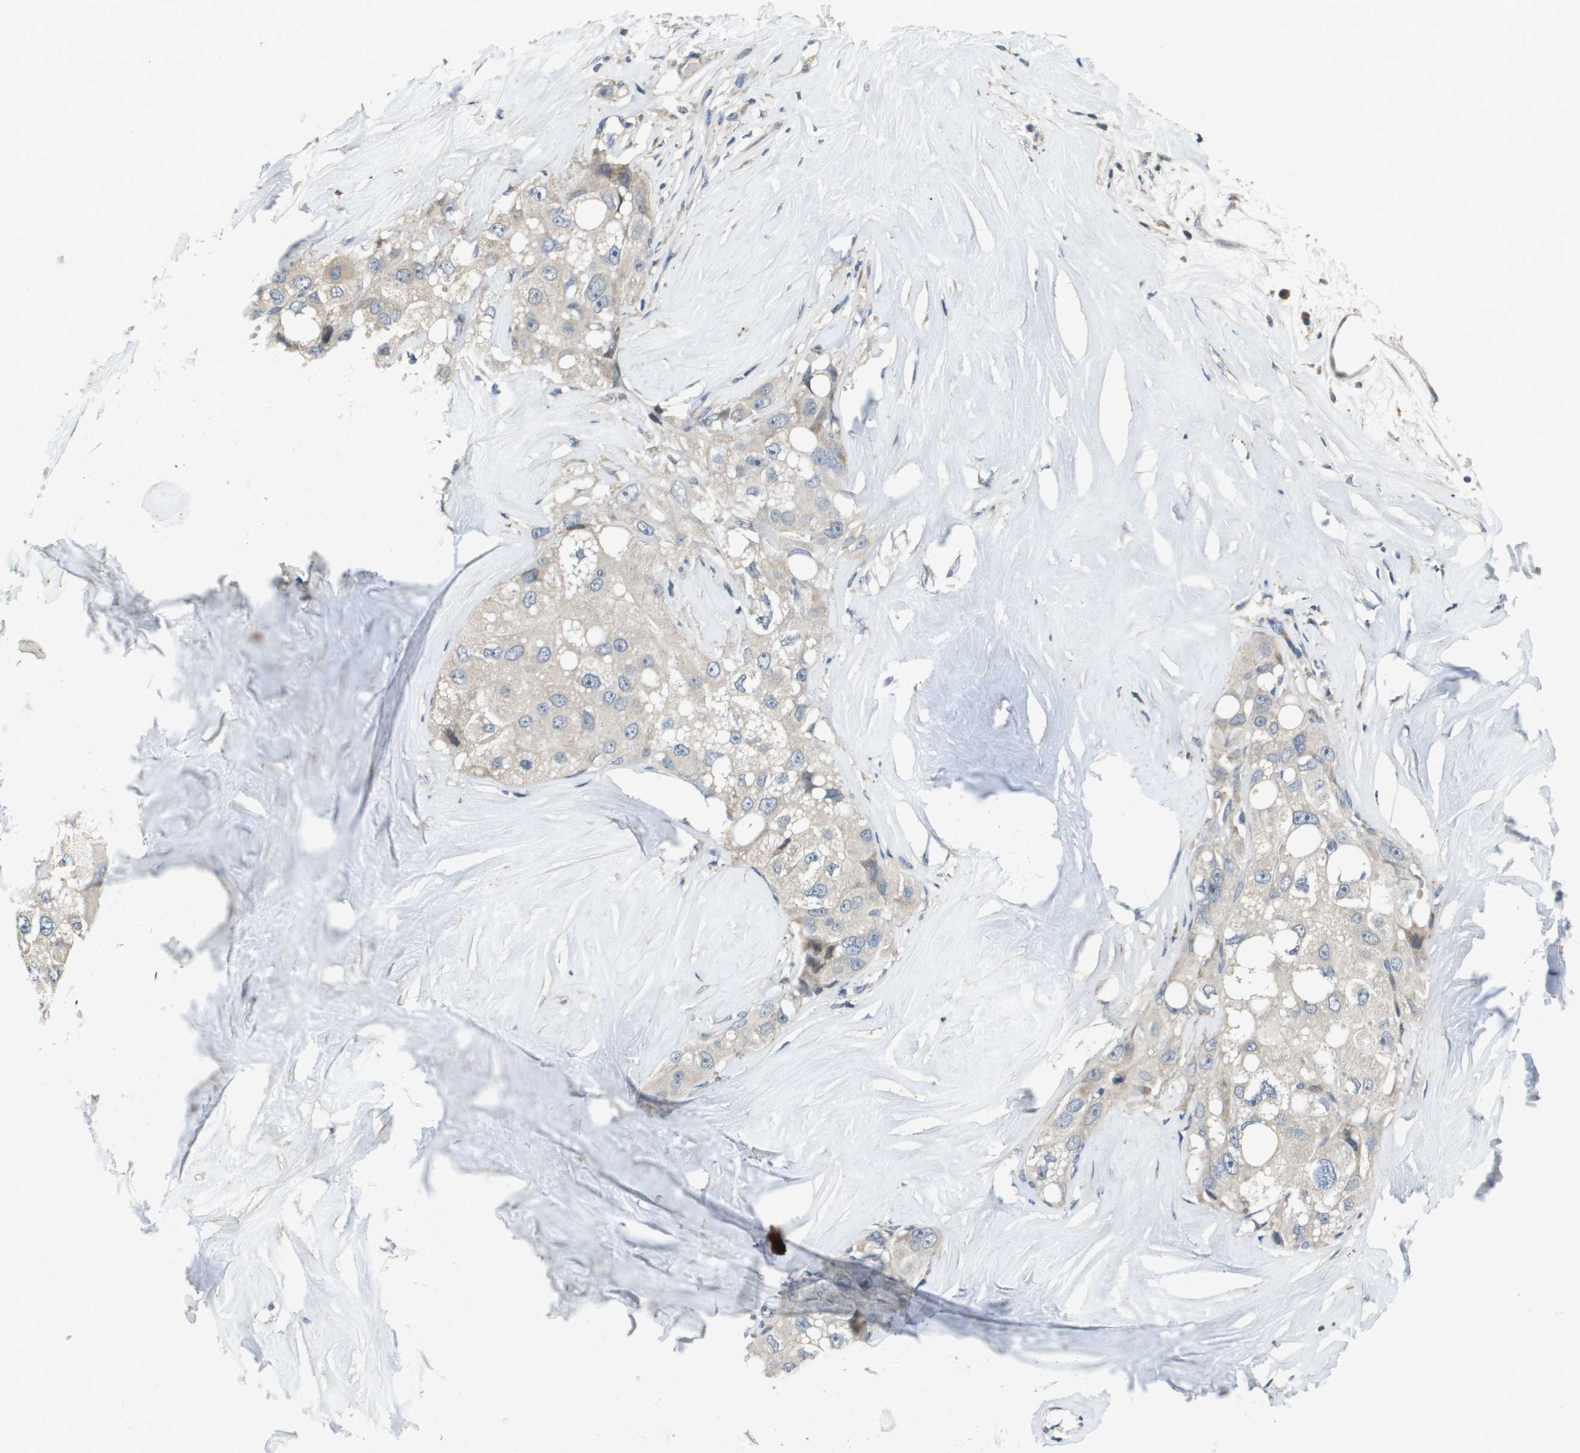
{"staining": {"intensity": "weak", "quantity": "<25%", "location": "cytoplasmic/membranous"}, "tissue": "liver cancer", "cell_type": "Tumor cells", "image_type": "cancer", "snomed": [{"axis": "morphology", "description": "Carcinoma, Hepatocellular, NOS"}, {"axis": "topography", "description": "Liver"}], "caption": "Tumor cells show no significant staining in hepatocellular carcinoma (liver).", "gene": "SCN4B", "patient": {"sex": "male", "age": 80}}